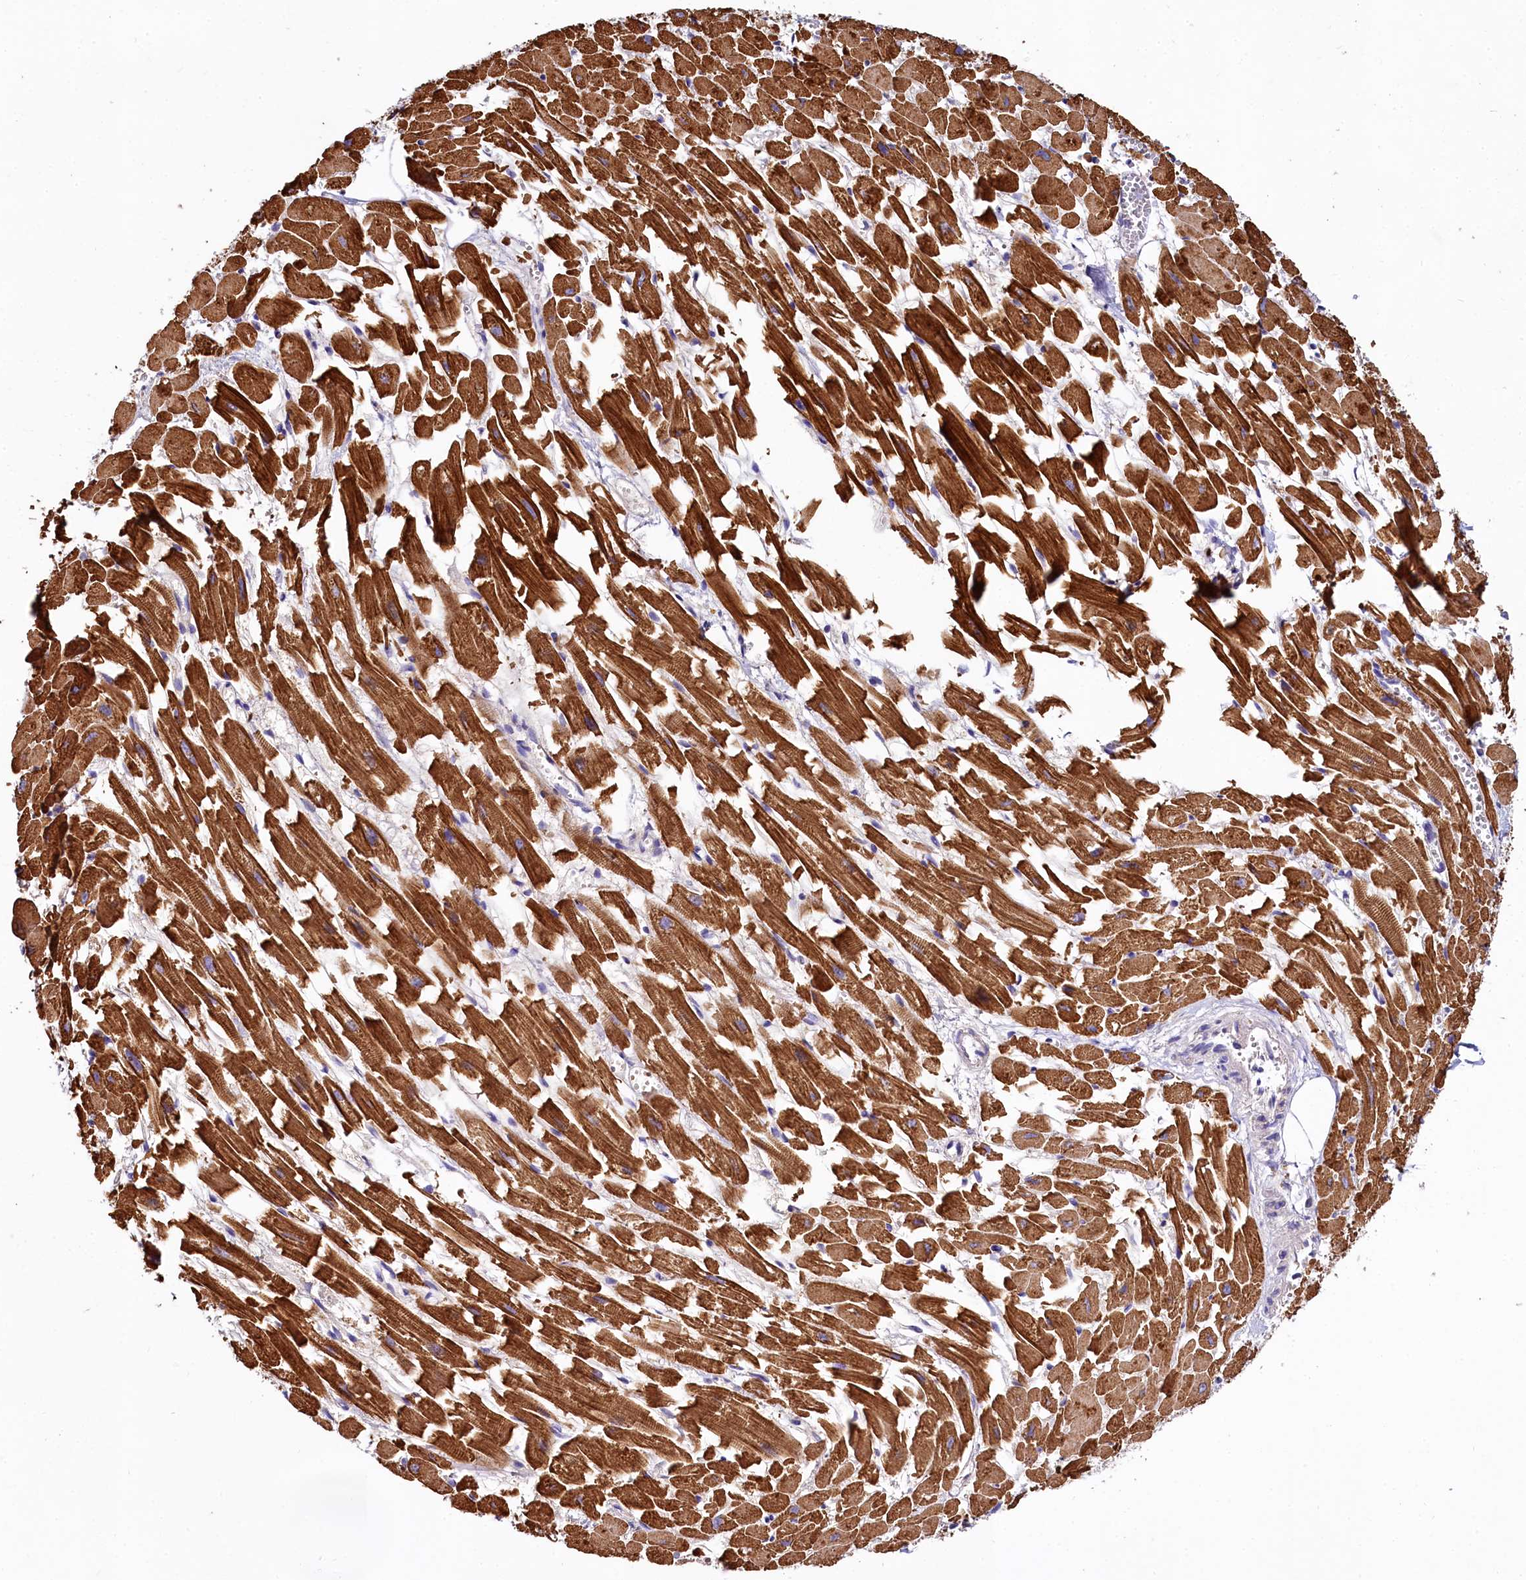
{"staining": {"intensity": "strong", "quantity": ">75%", "location": "cytoplasmic/membranous"}, "tissue": "heart muscle", "cell_type": "Cardiomyocytes", "image_type": "normal", "snomed": [{"axis": "morphology", "description": "Normal tissue, NOS"}, {"axis": "topography", "description": "Heart"}], "caption": "Brown immunohistochemical staining in benign human heart muscle reveals strong cytoplasmic/membranous positivity in about >75% of cardiomyocytes.", "gene": "QARS1", "patient": {"sex": "female", "age": 64}}